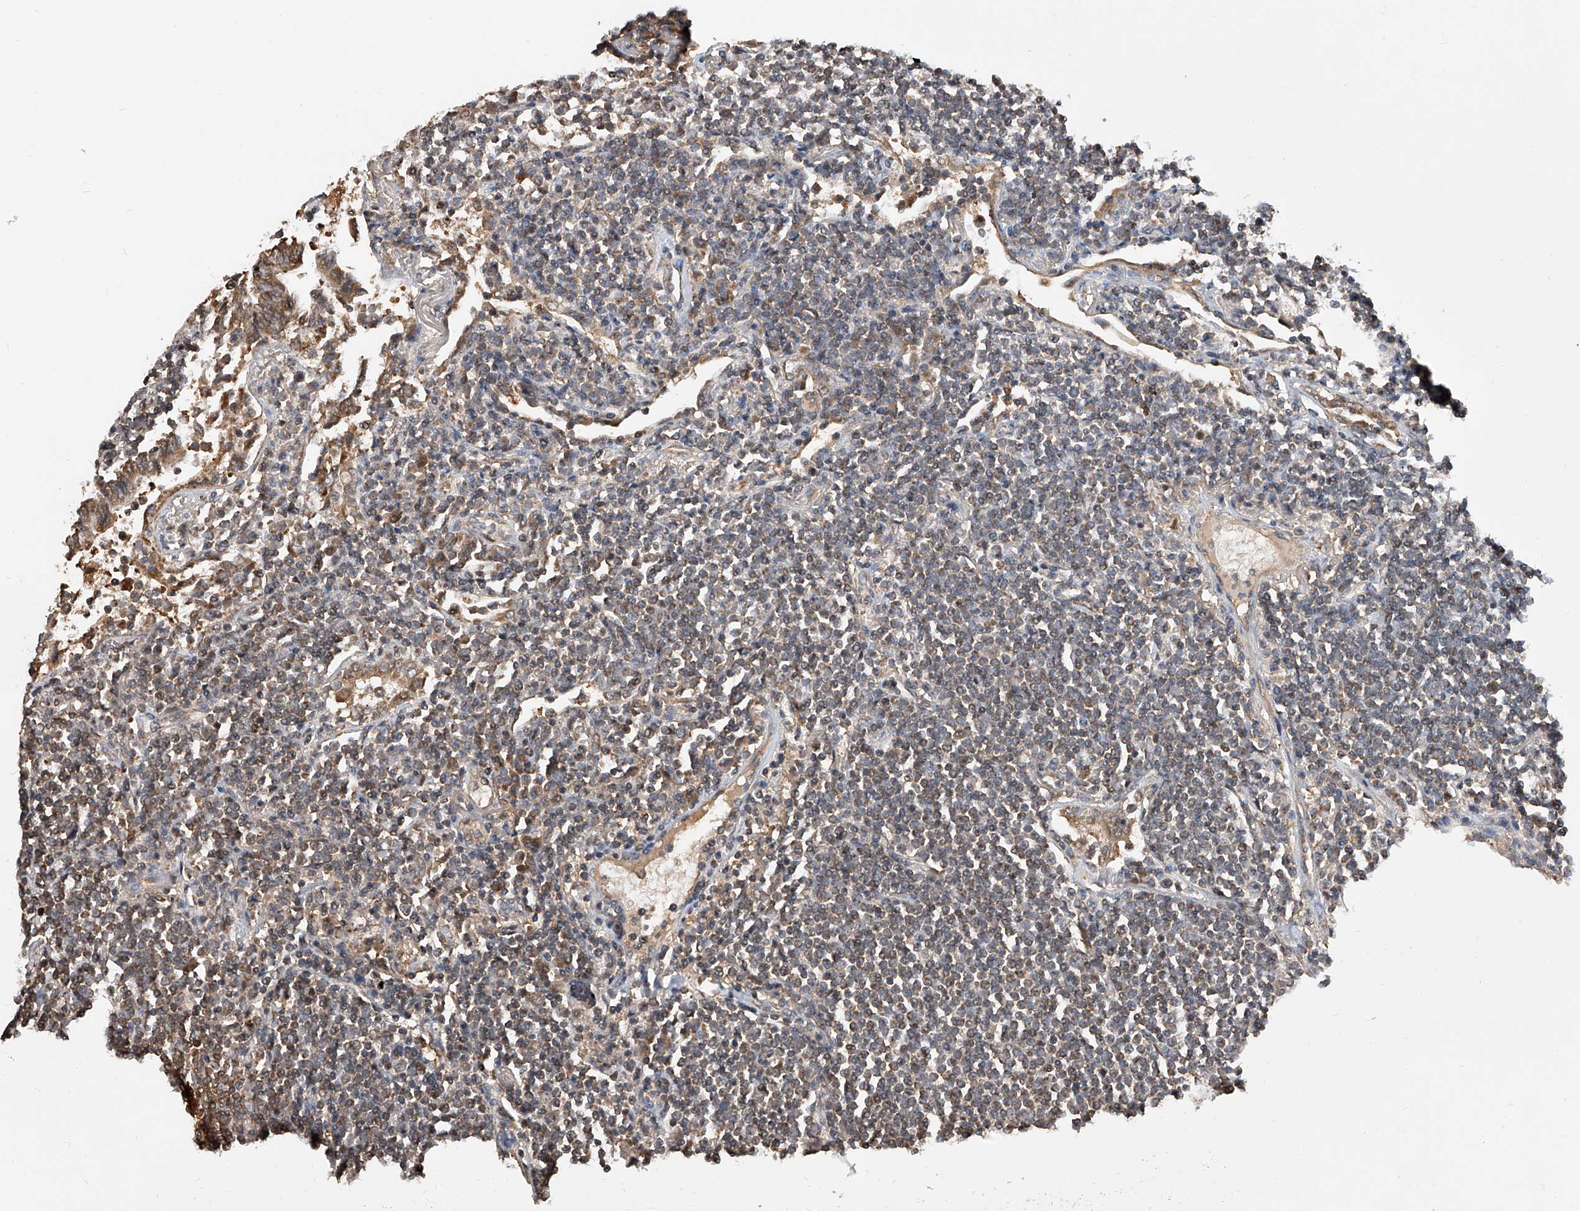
{"staining": {"intensity": "weak", "quantity": ">75%", "location": "cytoplasmic/membranous"}, "tissue": "lymphoma", "cell_type": "Tumor cells", "image_type": "cancer", "snomed": [{"axis": "morphology", "description": "Malignant lymphoma, non-Hodgkin's type, Low grade"}, {"axis": "topography", "description": "Lung"}], "caption": "Weak cytoplasmic/membranous expression is identified in about >75% of tumor cells in malignant lymphoma, non-Hodgkin's type (low-grade).", "gene": "GMDS", "patient": {"sex": "female", "age": 71}}